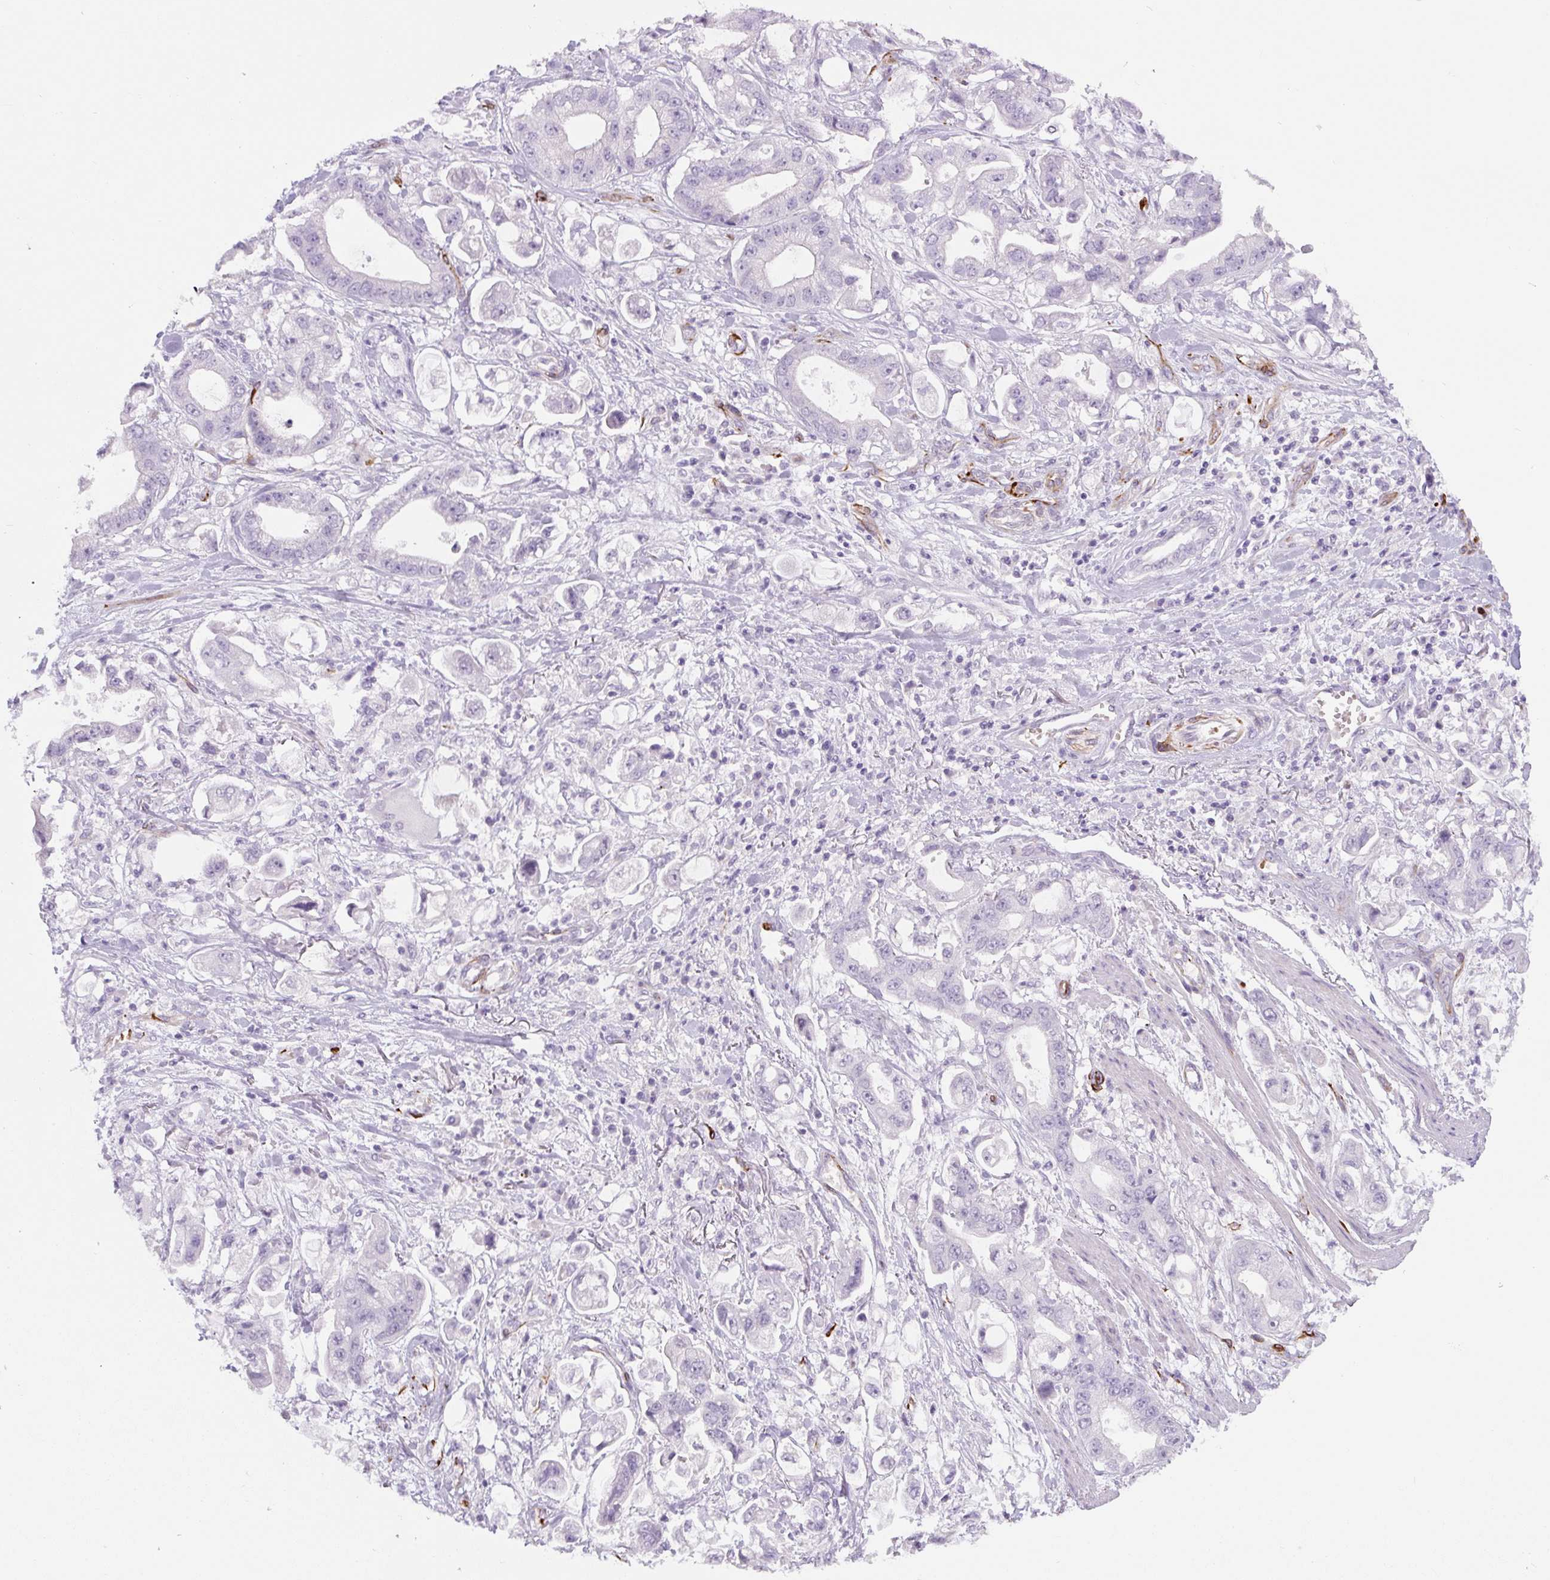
{"staining": {"intensity": "negative", "quantity": "none", "location": "none"}, "tissue": "stomach cancer", "cell_type": "Tumor cells", "image_type": "cancer", "snomed": [{"axis": "morphology", "description": "Adenocarcinoma, NOS"}, {"axis": "topography", "description": "Stomach"}], "caption": "An immunohistochemistry image of stomach cancer is shown. There is no staining in tumor cells of stomach cancer.", "gene": "NES", "patient": {"sex": "male", "age": 62}}